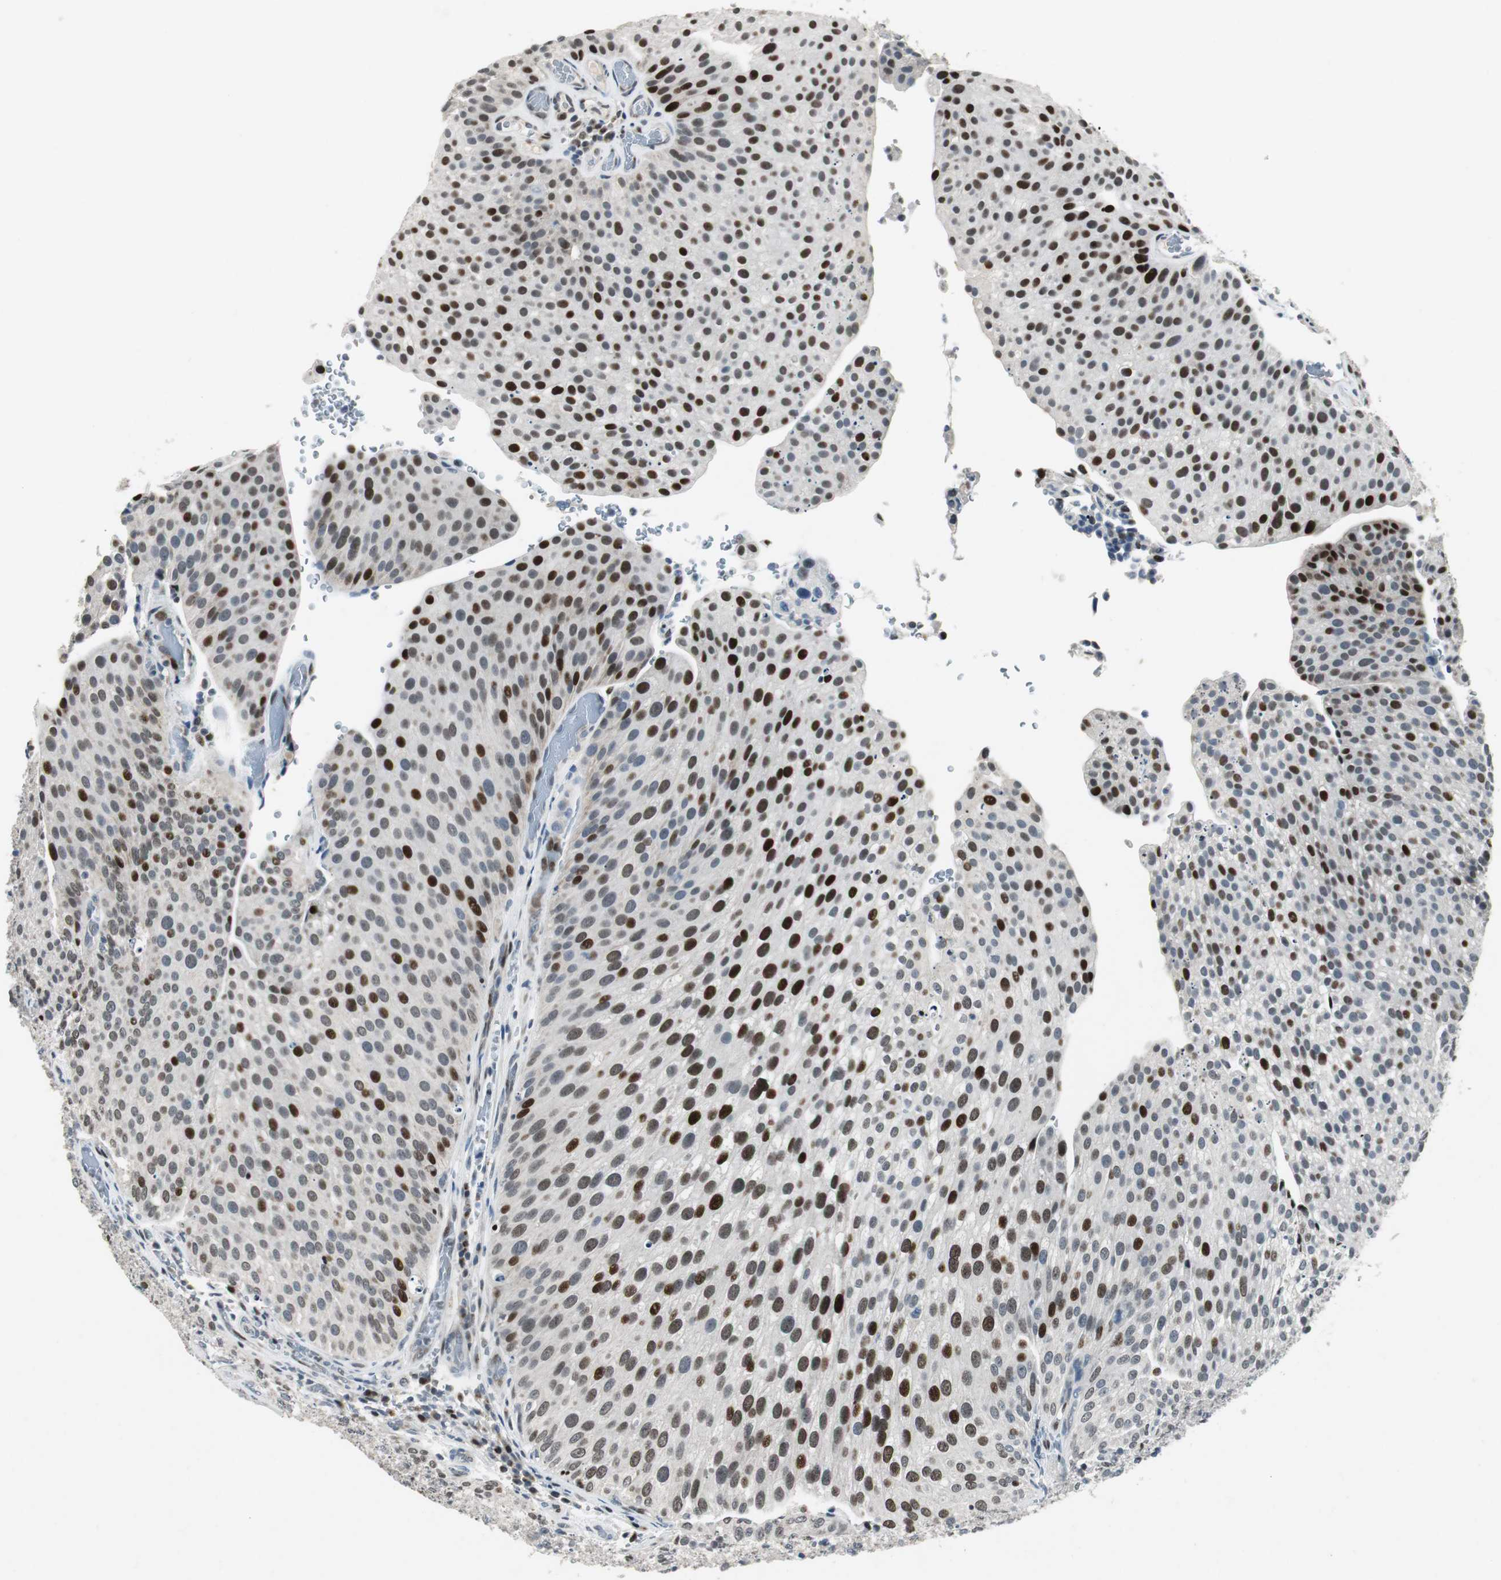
{"staining": {"intensity": "strong", "quantity": ">75%", "location": "nuclear"}, "tissue": "urothelial cancer", "cell_type": "Tumor cells", "image_type": "cancer", "snomed": [{"axis": "morphology", "description": "Urothelial carcinoma, Low grade"}, {"axis": "topography", "description": "Smooth muscle"}, {"axis": "topography", "description": "Urinary bladder"}], "caption": "A photomicrograph of urothelial cancer stained for a protein demonstrates strong nuclear brown staining in tumor cells.", "gene": "AJUBA", "patient": {"sex": "male", "age": 60}}